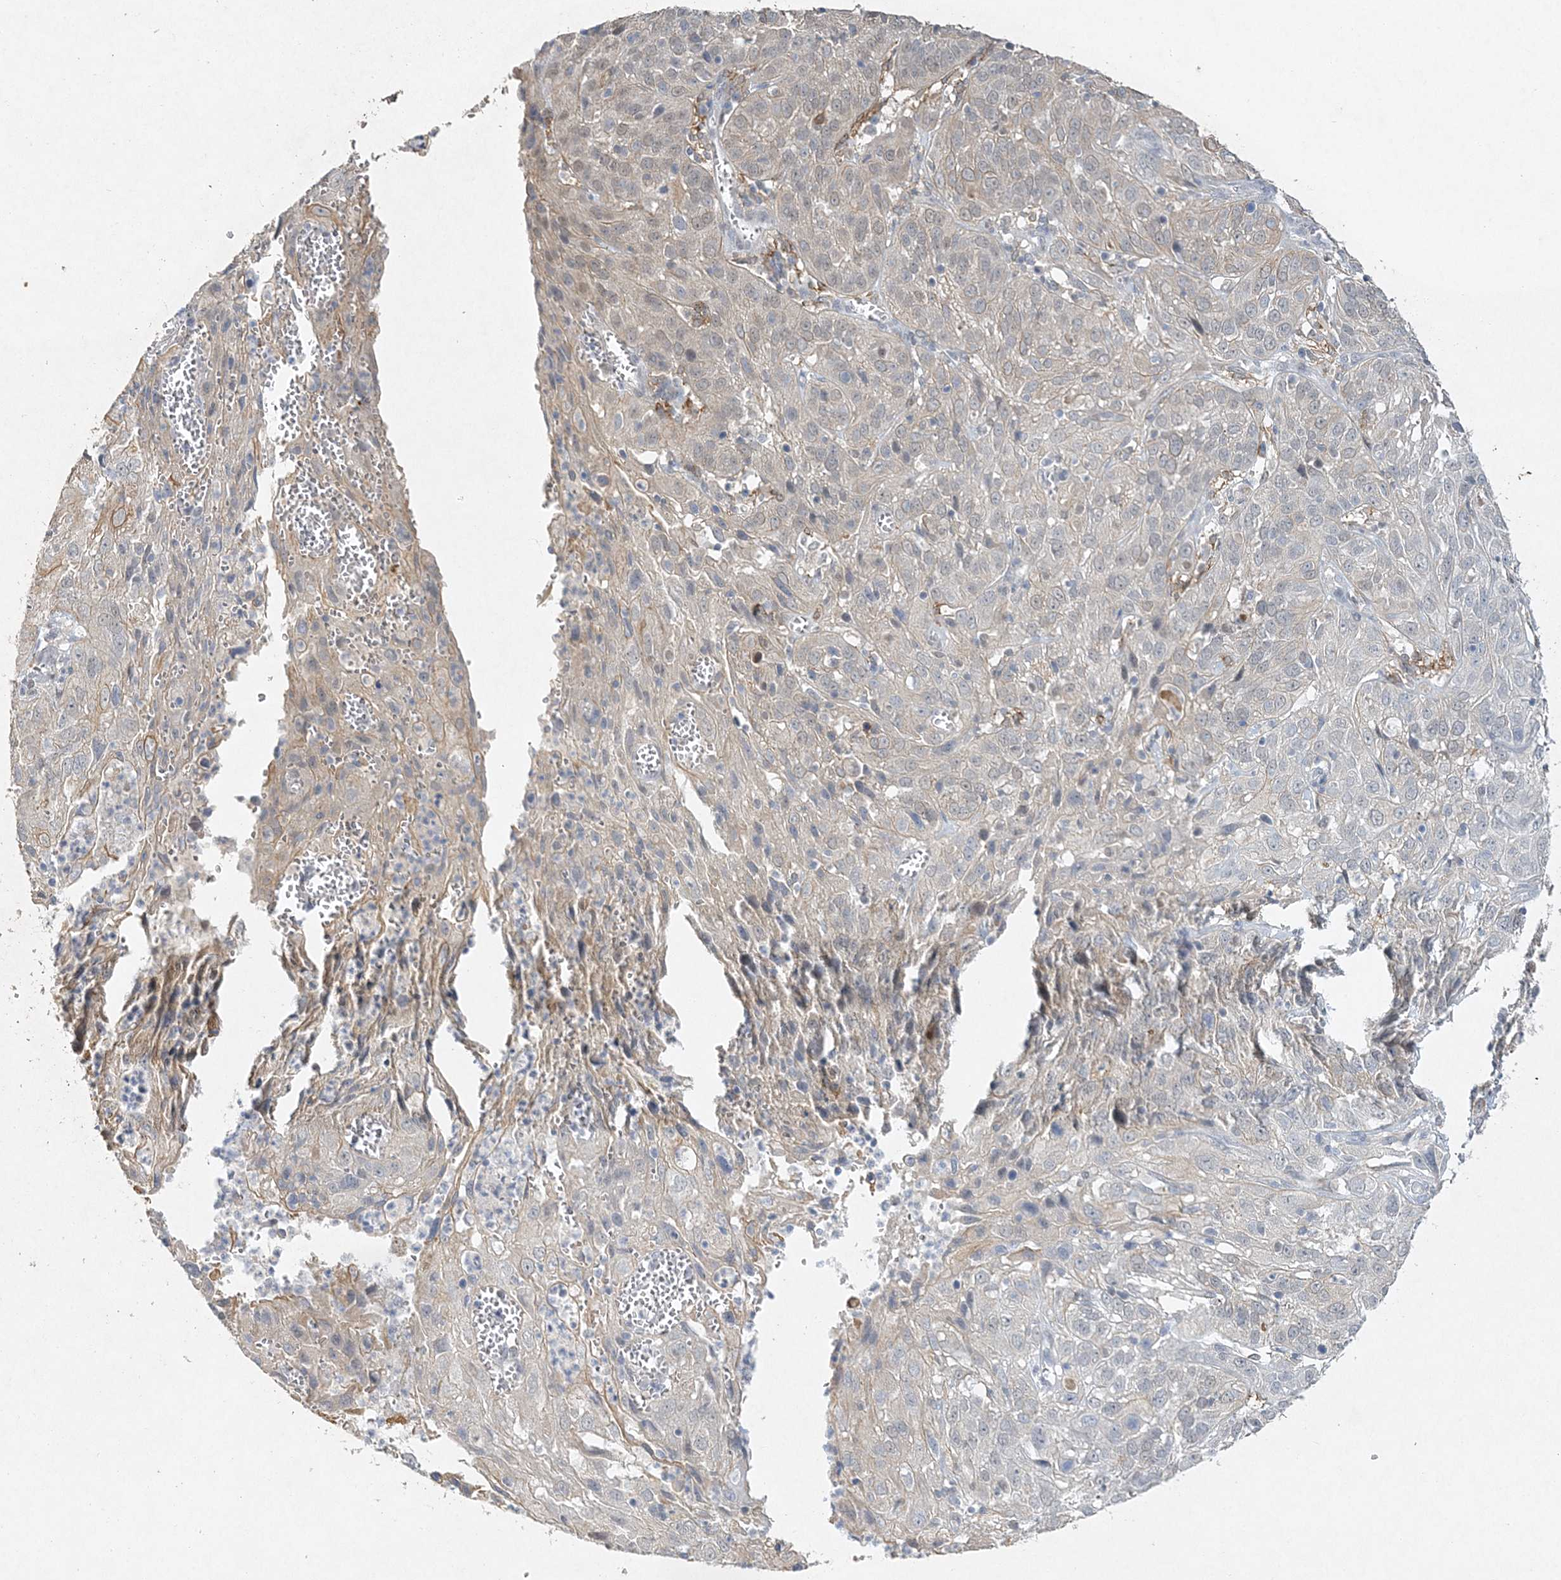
{"staining": {"intensity": "negative", "quantity": "none", "location": "none"}, "tissue": "cervical cancer", "cell_type": "Tumor cells", "image_type": "cancer", "snomed": [{"axis": "morphology", "description": "Squamous cell carcinoma, NOS"}, {"axis": "topography", "description": "Cervix"}], "caption": "DAB immunohistochemical staining of cervical cancer reveals no significant staining in tumor cells.", "gene": "MAT2B", "patient": {"sex": "female", "age": 32}}